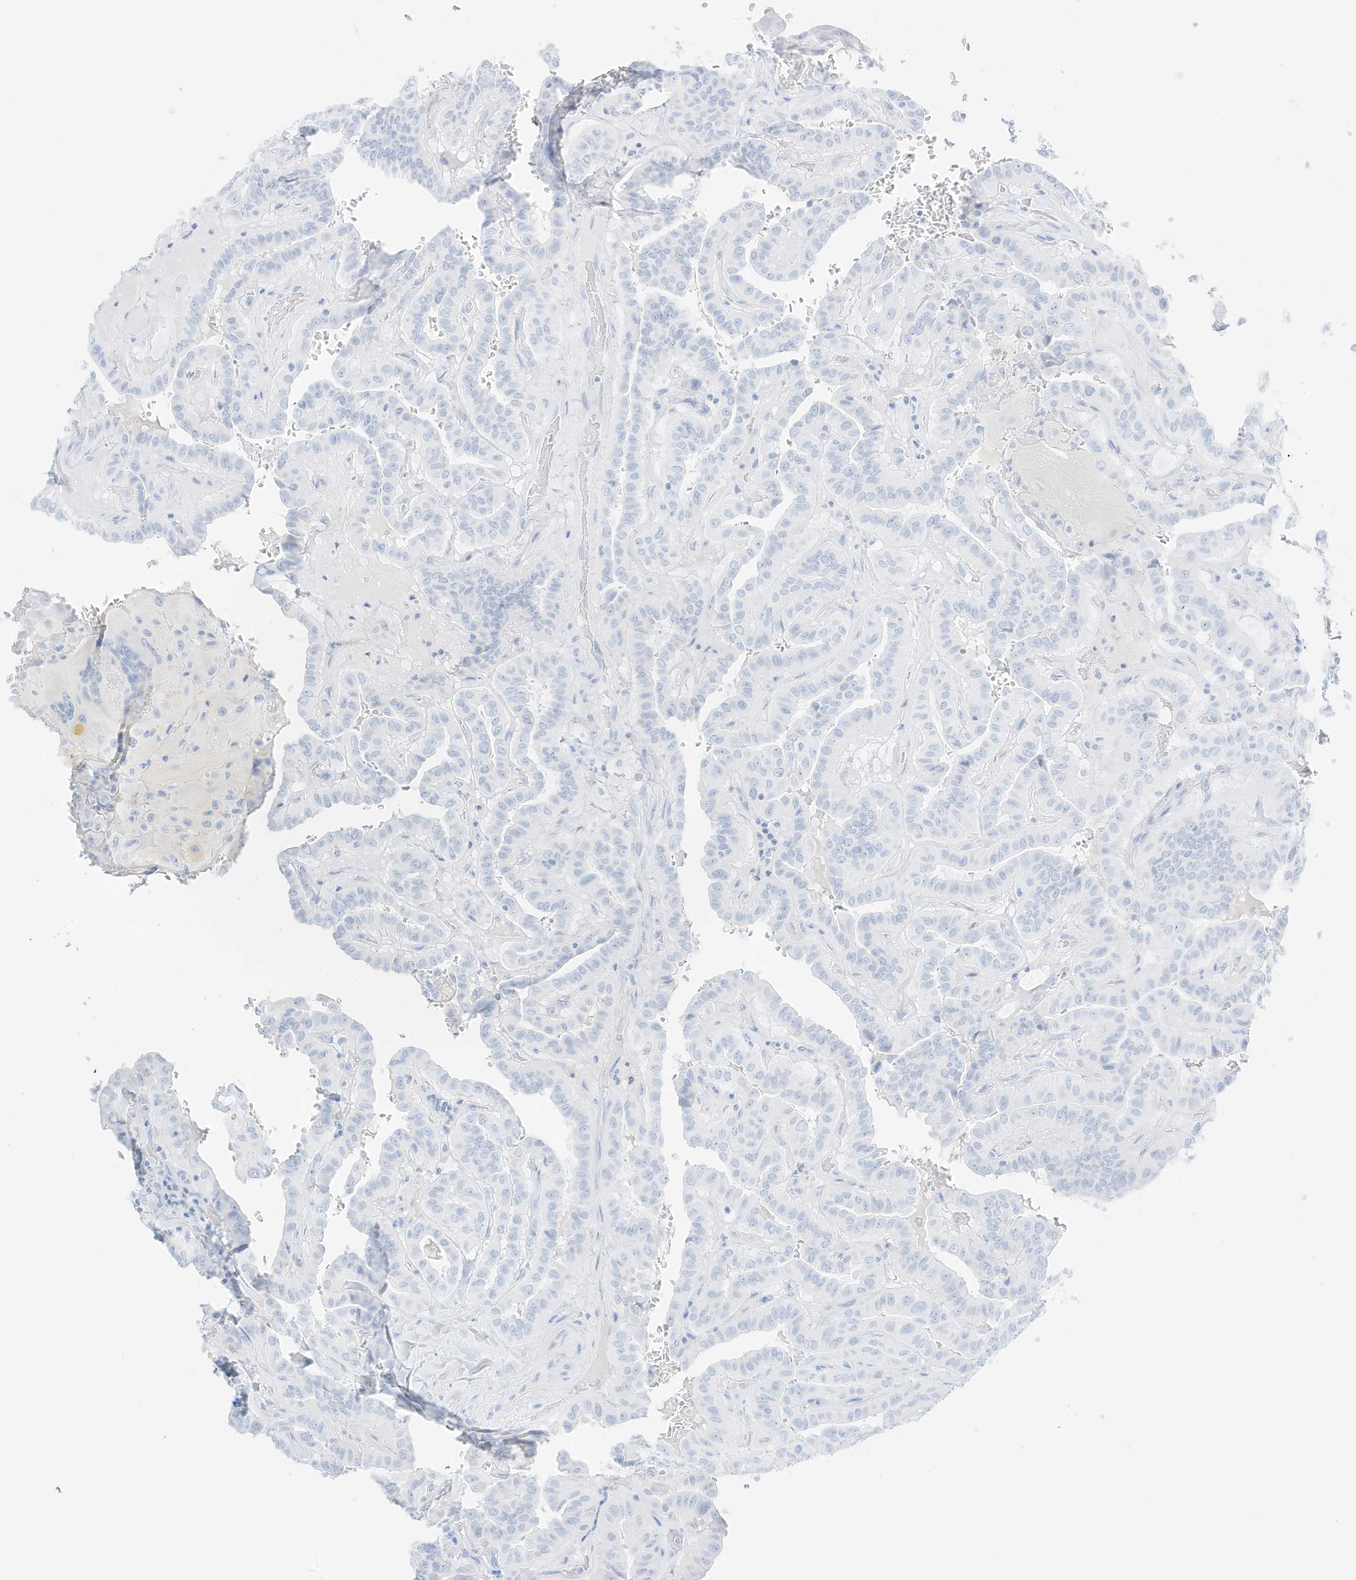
{"staining": {"intensity": "negative", "quantity": "none", "location": "none"}, "tissue": "thyroid cancer", "cell_type": "Tumor cells", "image_type": "cancer", "snomed": [{"axis": "morphology", "description": "Papillary adenocarcinoma, NOS"}, {"axis": "topography", "description": "Thyroid gland"}], "caption": "Tumor cells are negative for protein expression in human papillary adenocarcinoma (thyroid).", "gene": "SLC22A13", "patient": {"sex": "male", "age": 77}}